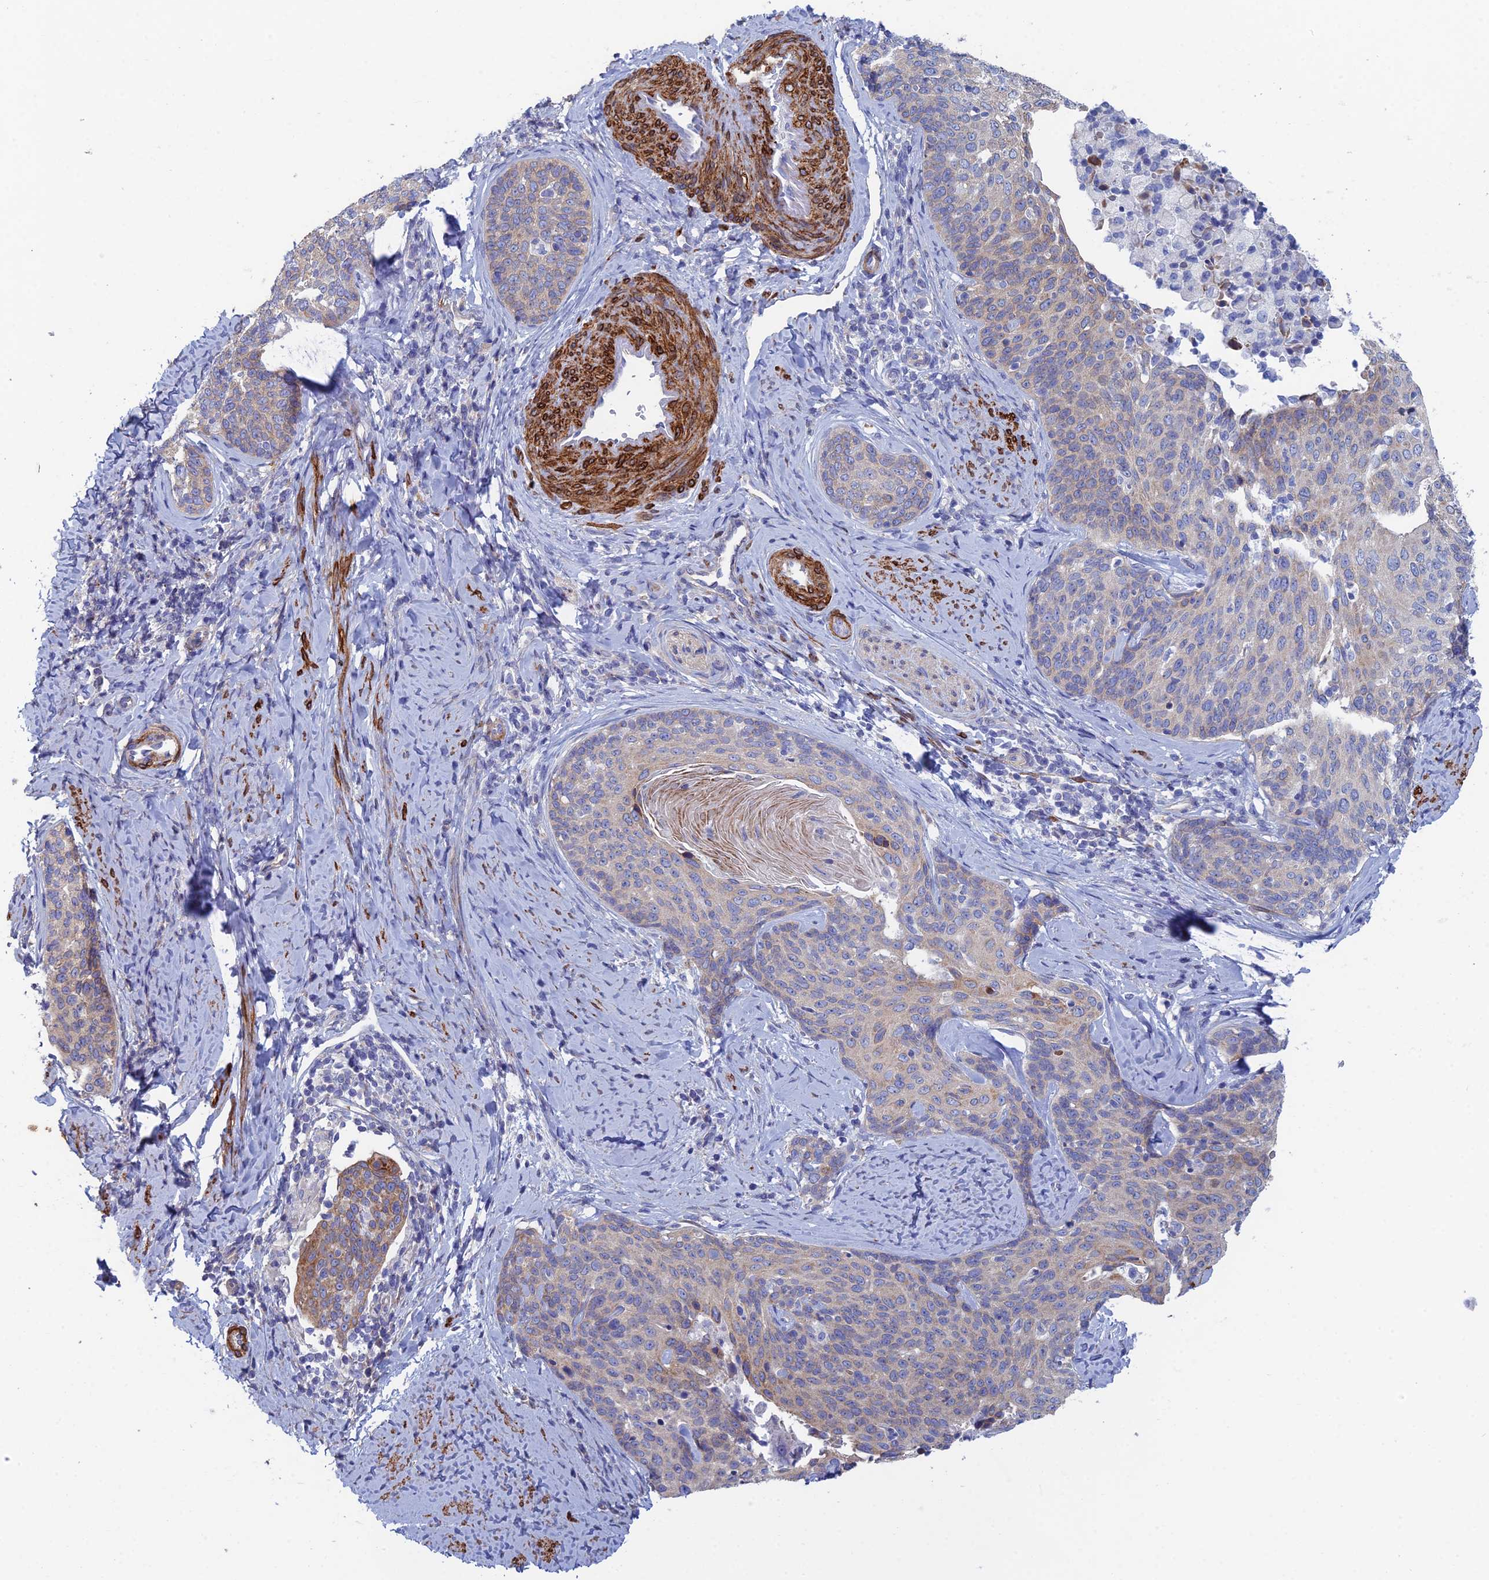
{"staining": {"intensity": "weak", "quantity": "<25%", "location": "cytoplasmic/membranous"}, "tissue": "cervical cancer", "cell_type": "Tumor cells", "image_type": "cancer", "snomed": [{"axis": "morphology", "description": "Squamous cell carcinoma, NOS"}, {"axis": "topography", "description": "Cervix"}], "caption": "The immunohistochemistry image has no significant positivity in tumor cells of cervical cancer (squamous cell carcinoma) tissue. (Stains: DAB (3,3'-diaminobenzidine) immunohistochemistry with hematoxylin counter stain, Microscopy: brightfield microscopy at high magnification).", "gene": "PCDHA8", "patient": {"sex": "female", "age": 50}}